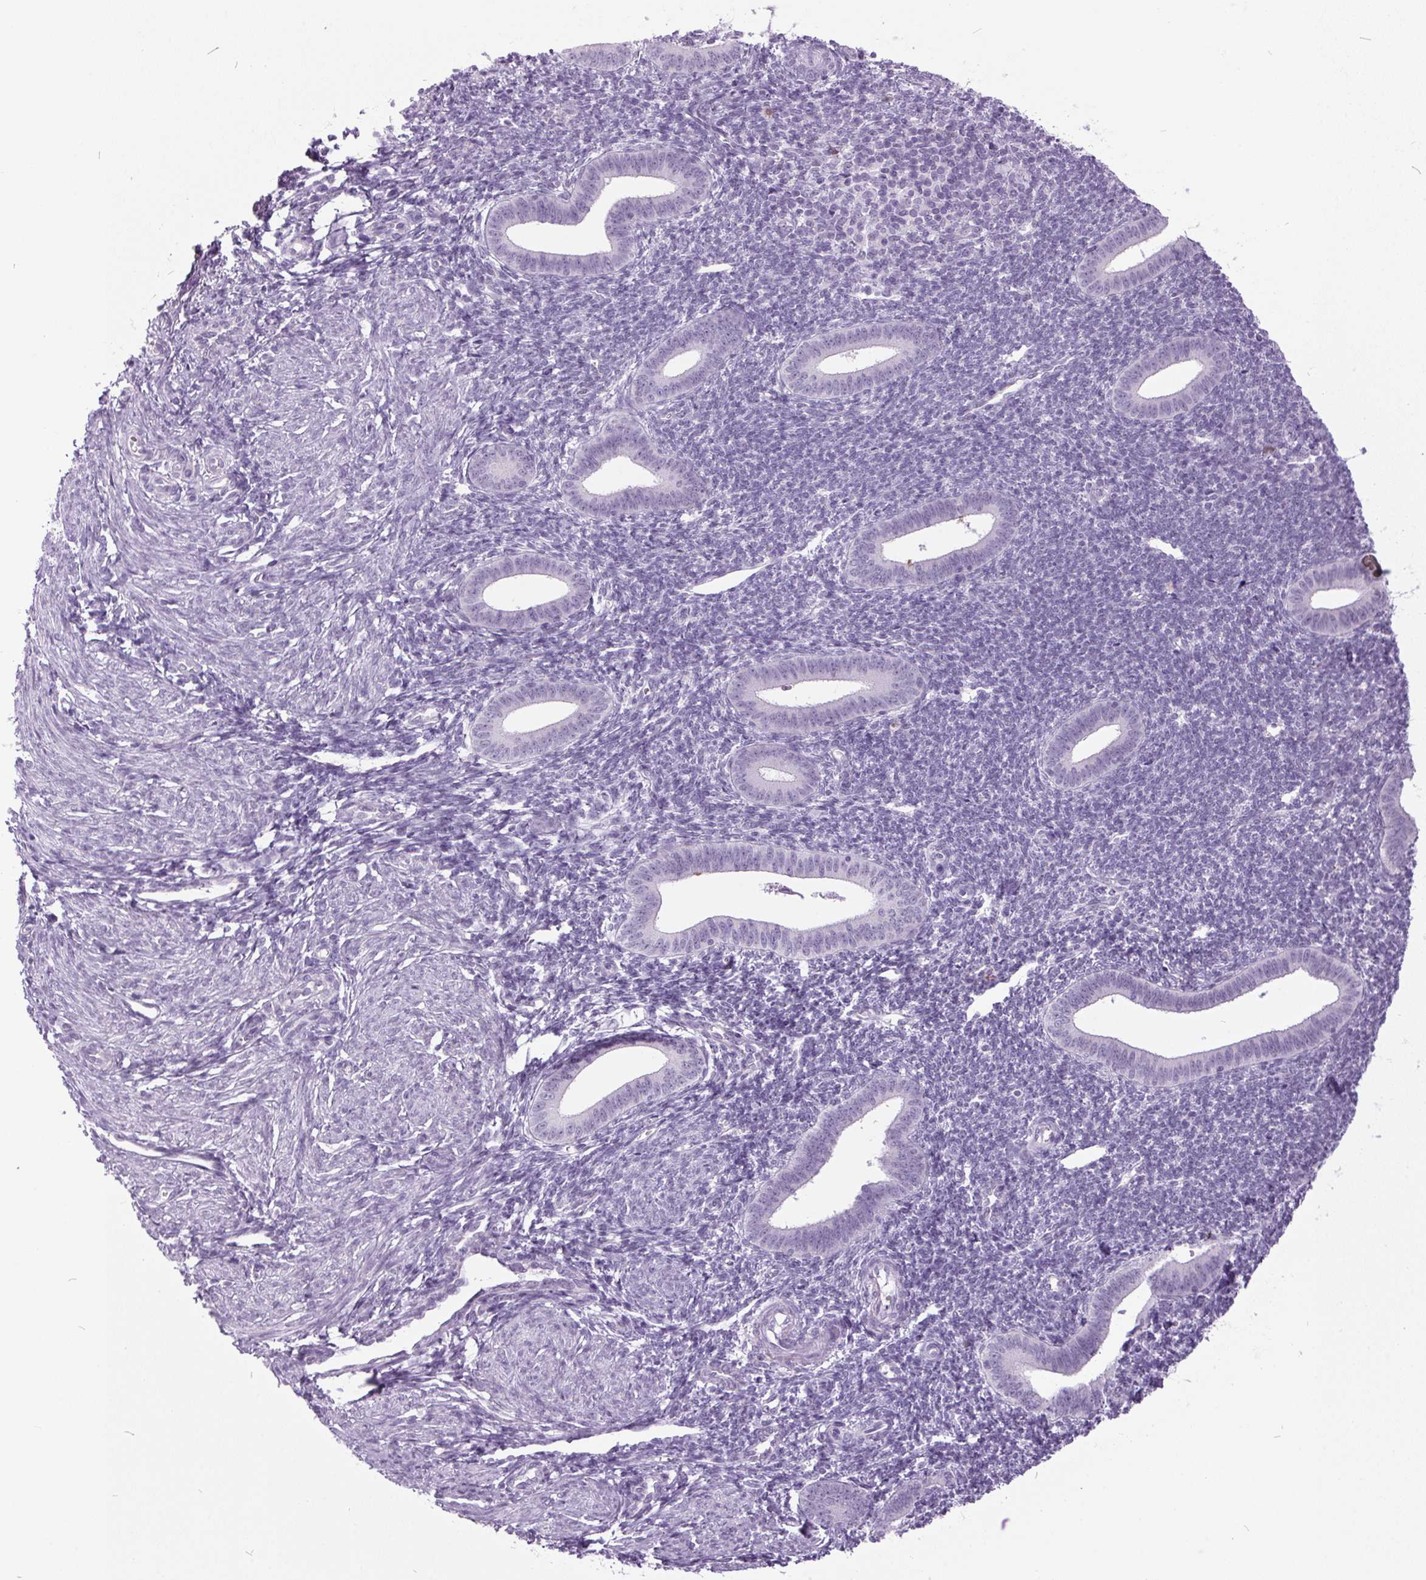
{"staining": {"intensity": "negative", "quantity": "none", "location": "none"}, "tissue": "endometrium", "cell_type": "Cells in endometrial stroma", "image_type": "normal", "snomed": [{"axis": "morphology", "description": "Normal tissue, NOS"}, {"axis": "topography", "description": "Endometrium"}], "caption": "Immunohistochemistry micrograph of benign human endometrium stained for a protein (brown), which reveals no positivity in cells in endometrial stroma.", "gene": "ODAD2", "patient": {"sex": "female", "age": 25}}